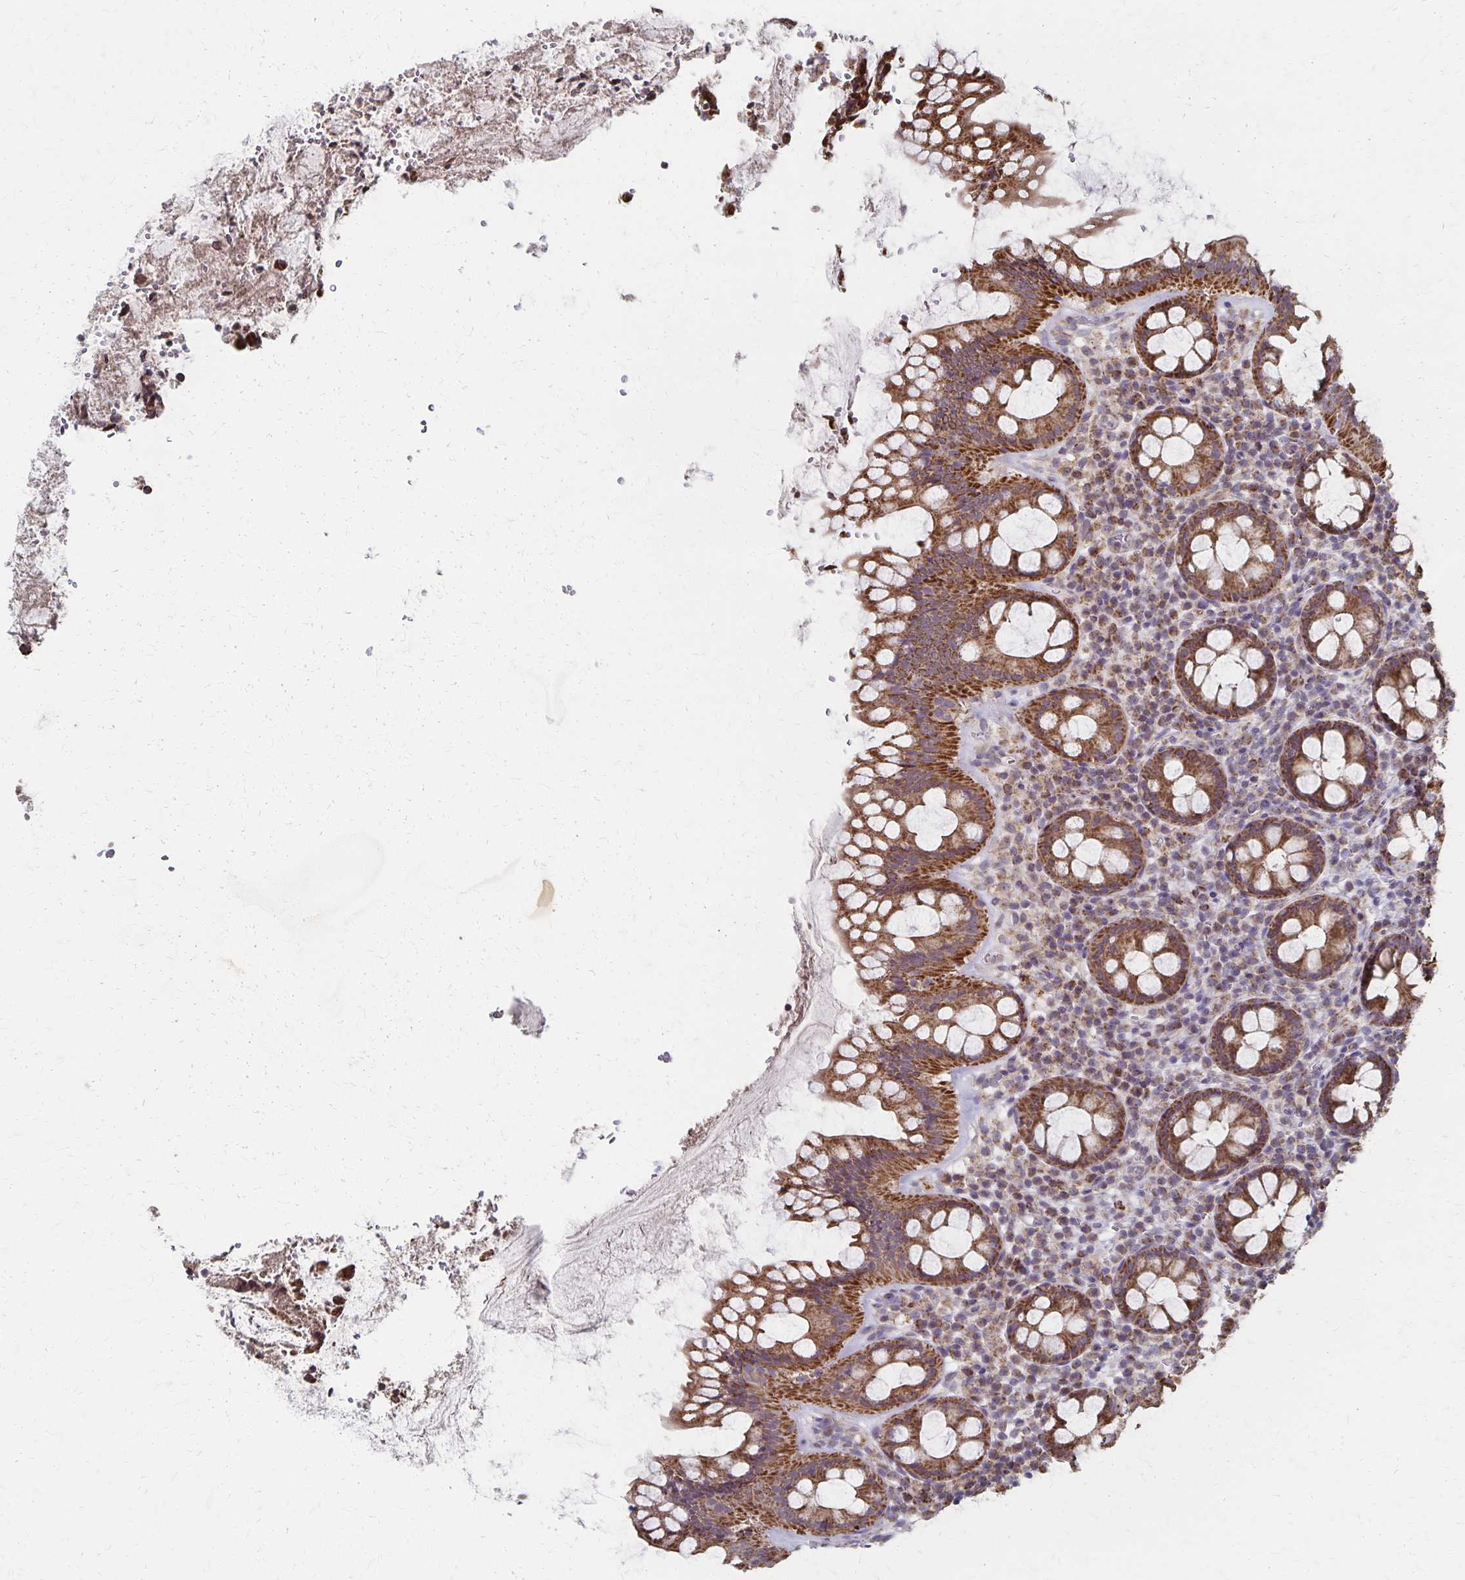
{"staining": {"intensity": "strong", "quantity": ">75%", "location": "cytoplasmic/membranous"}, "tissue": "rectum", "cell_type": "Glandular cells", "image_type": "normal", "snomed": [{"axis": "morphology", "description": "Normal tissue, NOS"}, {"axis": "topography", "description": "Rectum"}], "caption": "Protein expression analysis of unremarkable human rectum reveals strong cytoplasmic/membranous expression in about >75% of glandular cells.", "gene": "DYRK4", "patient": {"sex": "female", "age": 69}}